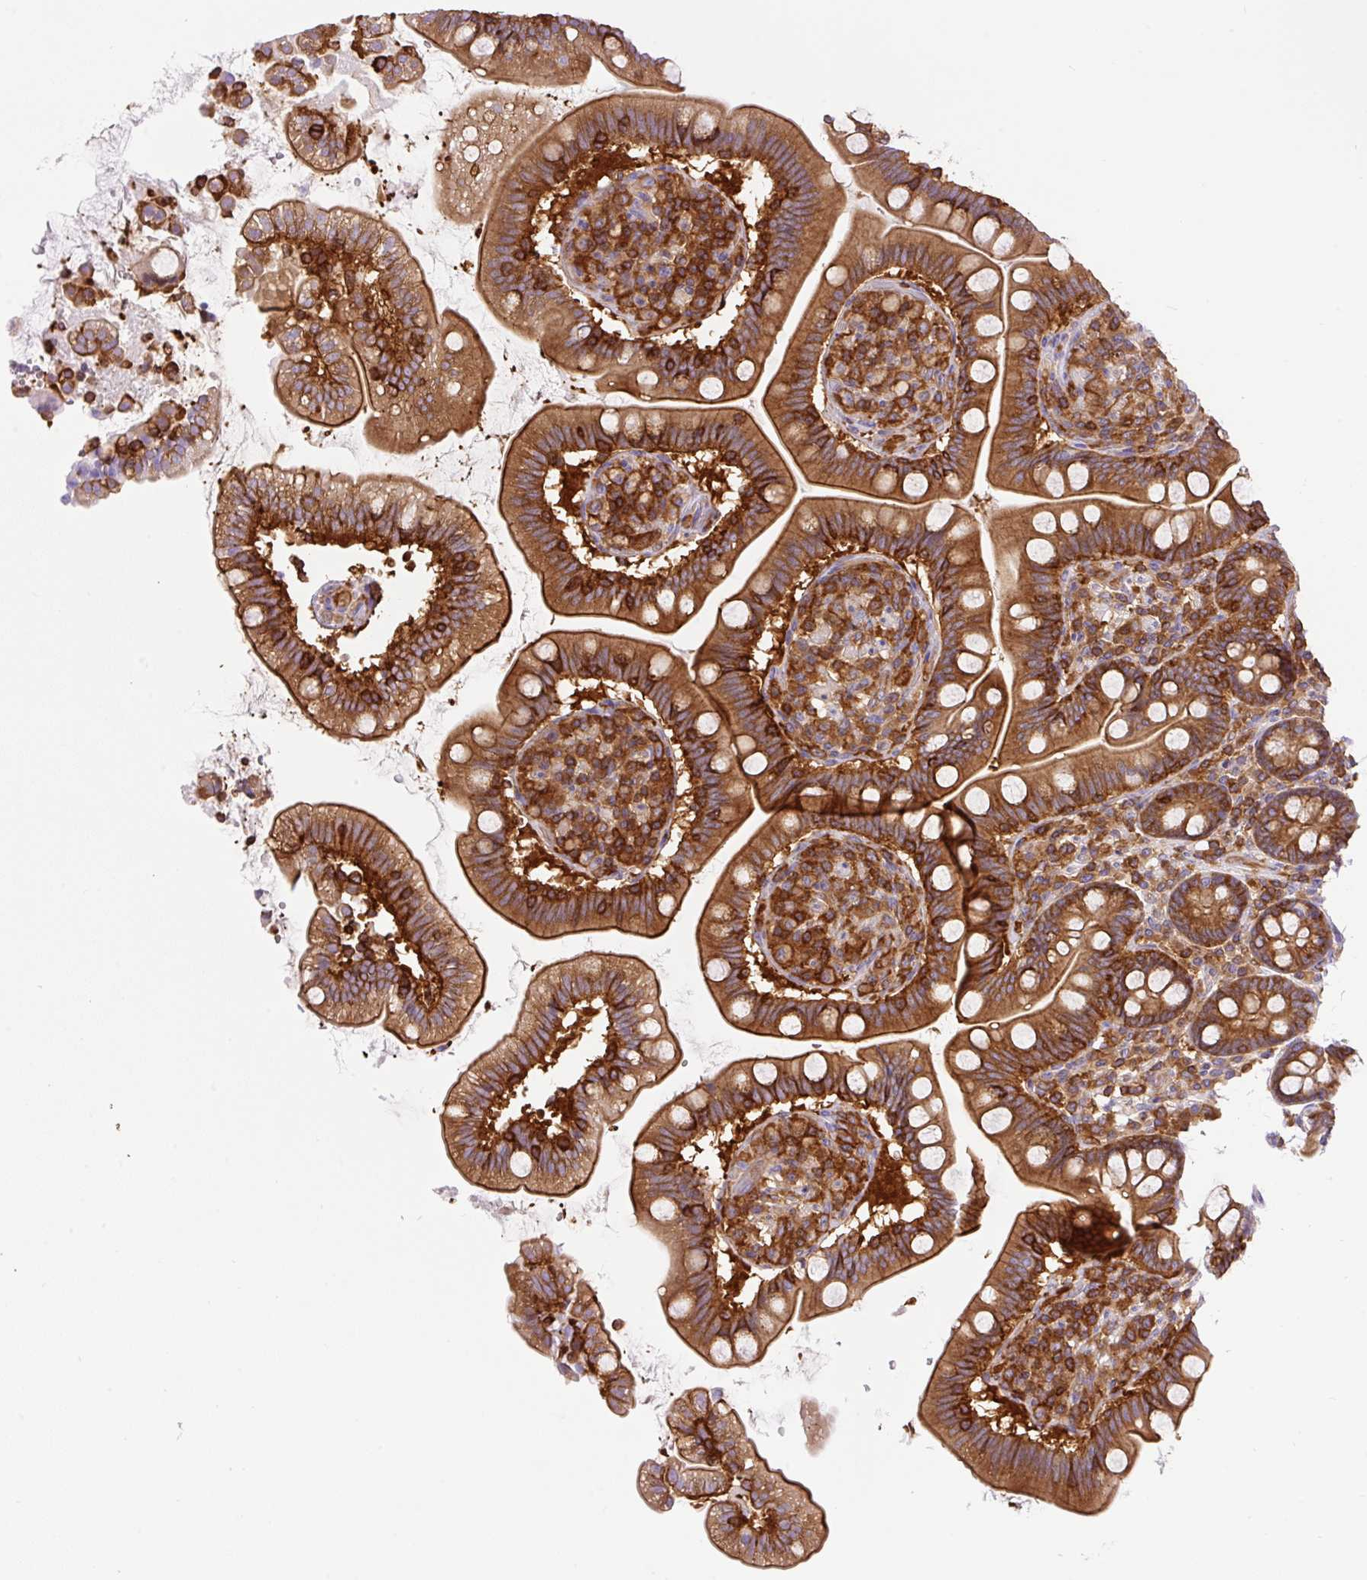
{"staining": {"intensity": "strong", "quantity": "25%-75%", "location": "cytoplasmic/membranous"}, "tissue": "small intestine", "cell_type": "Glandular cells", "image_type": "normal", "snomed": [{"axis": "morphology", "description": "Normal tissue, NOS"}, {"axis": "topography", "description": "Small intestine"}], "caption": "Human small intestine stained for a protein (brown) shows strong cytoplasmic/membranous positive positivity in approximately 25%-75% of glandular cells.", "gene": "DNM2", "patient": {"sex": "female", "age": 64}}